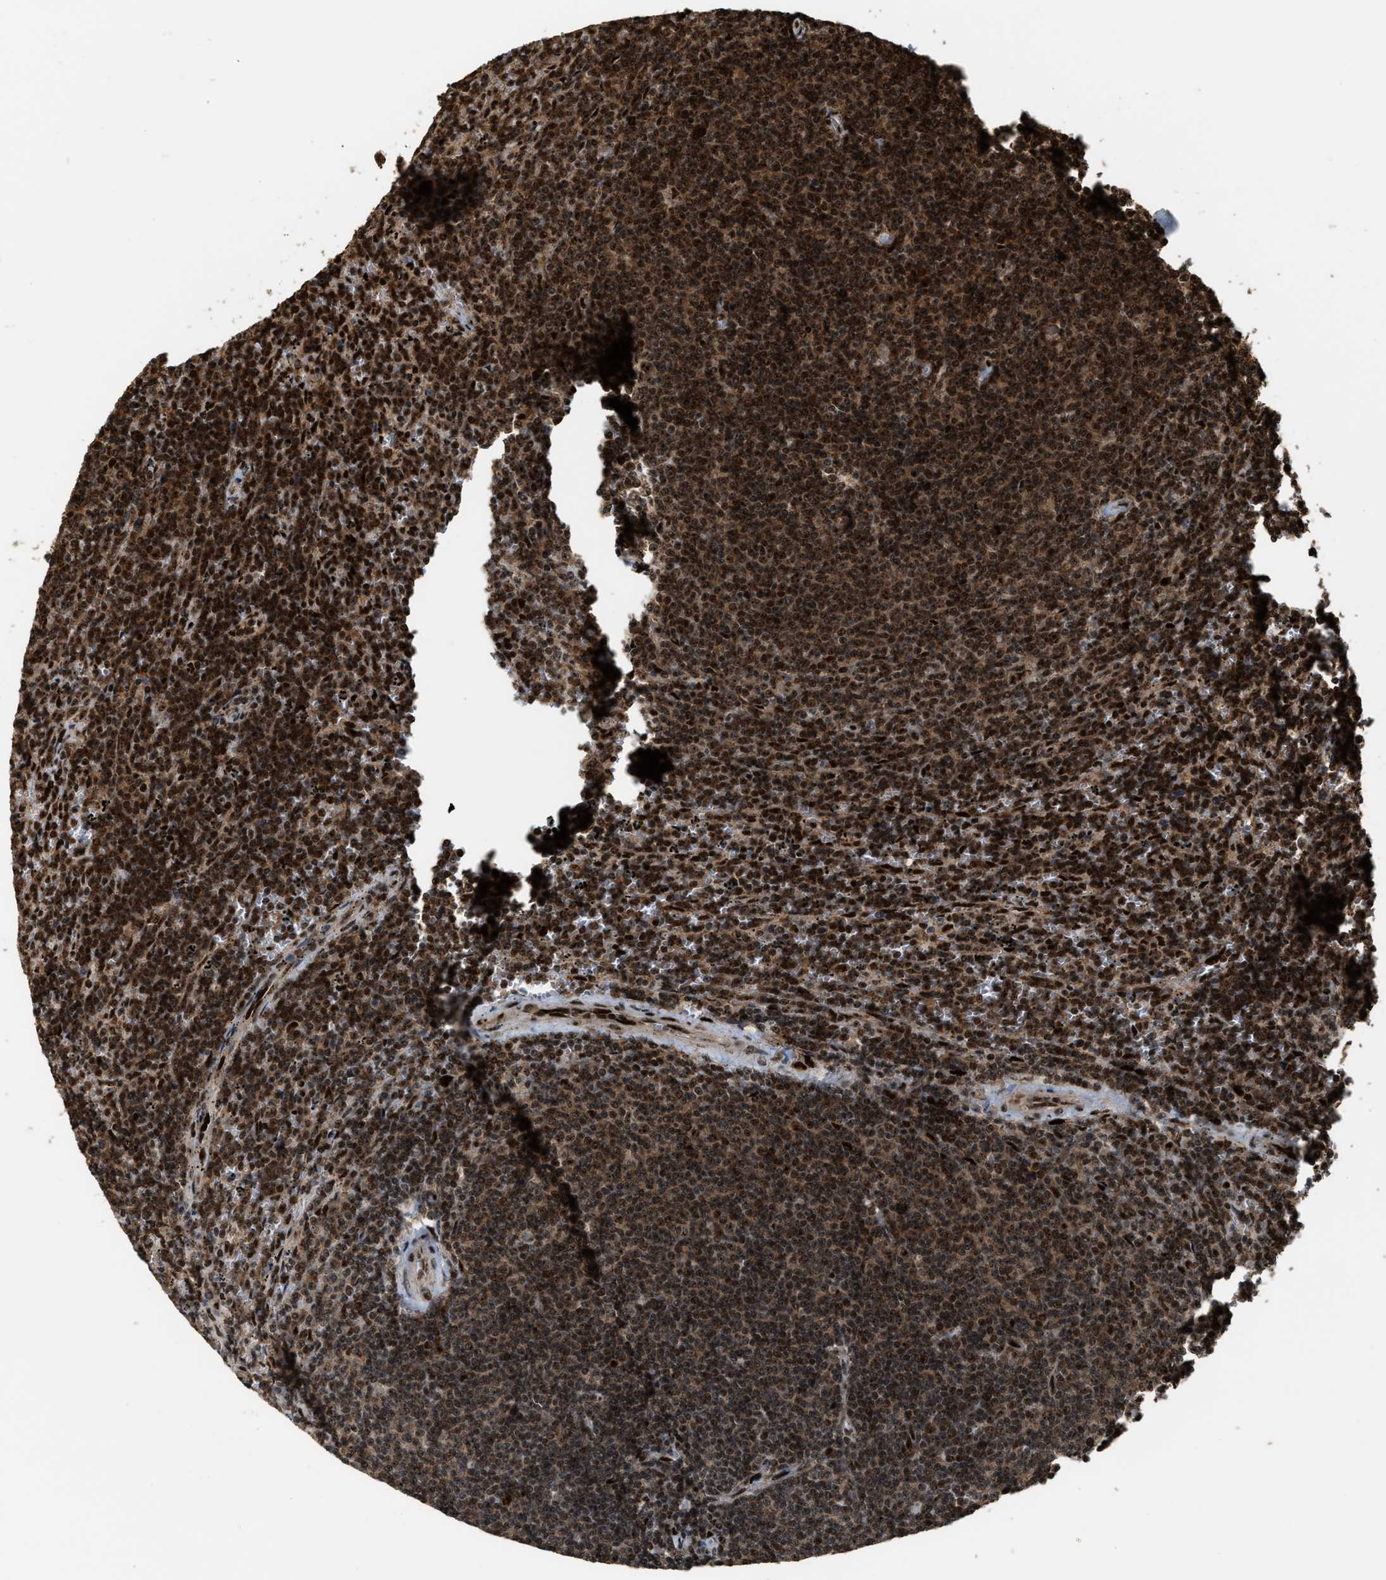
{"staining": {"intensity": "strong", "quantity": ">75%", "location": "nuclear"}, "tissue": "lymphoma", "cell_type": "Tumor cells", "image_type": "cancer", "snomed": [{"axis": "morphology", "description": "Malignant lymphoma, non-Hodgkin's type, Low grade"}, {"axis": "topography", "description": "Spleen"}], "caption": "Protein analysis of malignant lymphoma, non-Hodgkin's type (low-grade) tissue exhibits strong nuclear staining in approximately >75% of tumor cells.", "gene": "ZNF687", "patient": {"sex": "female", "age": 50}}